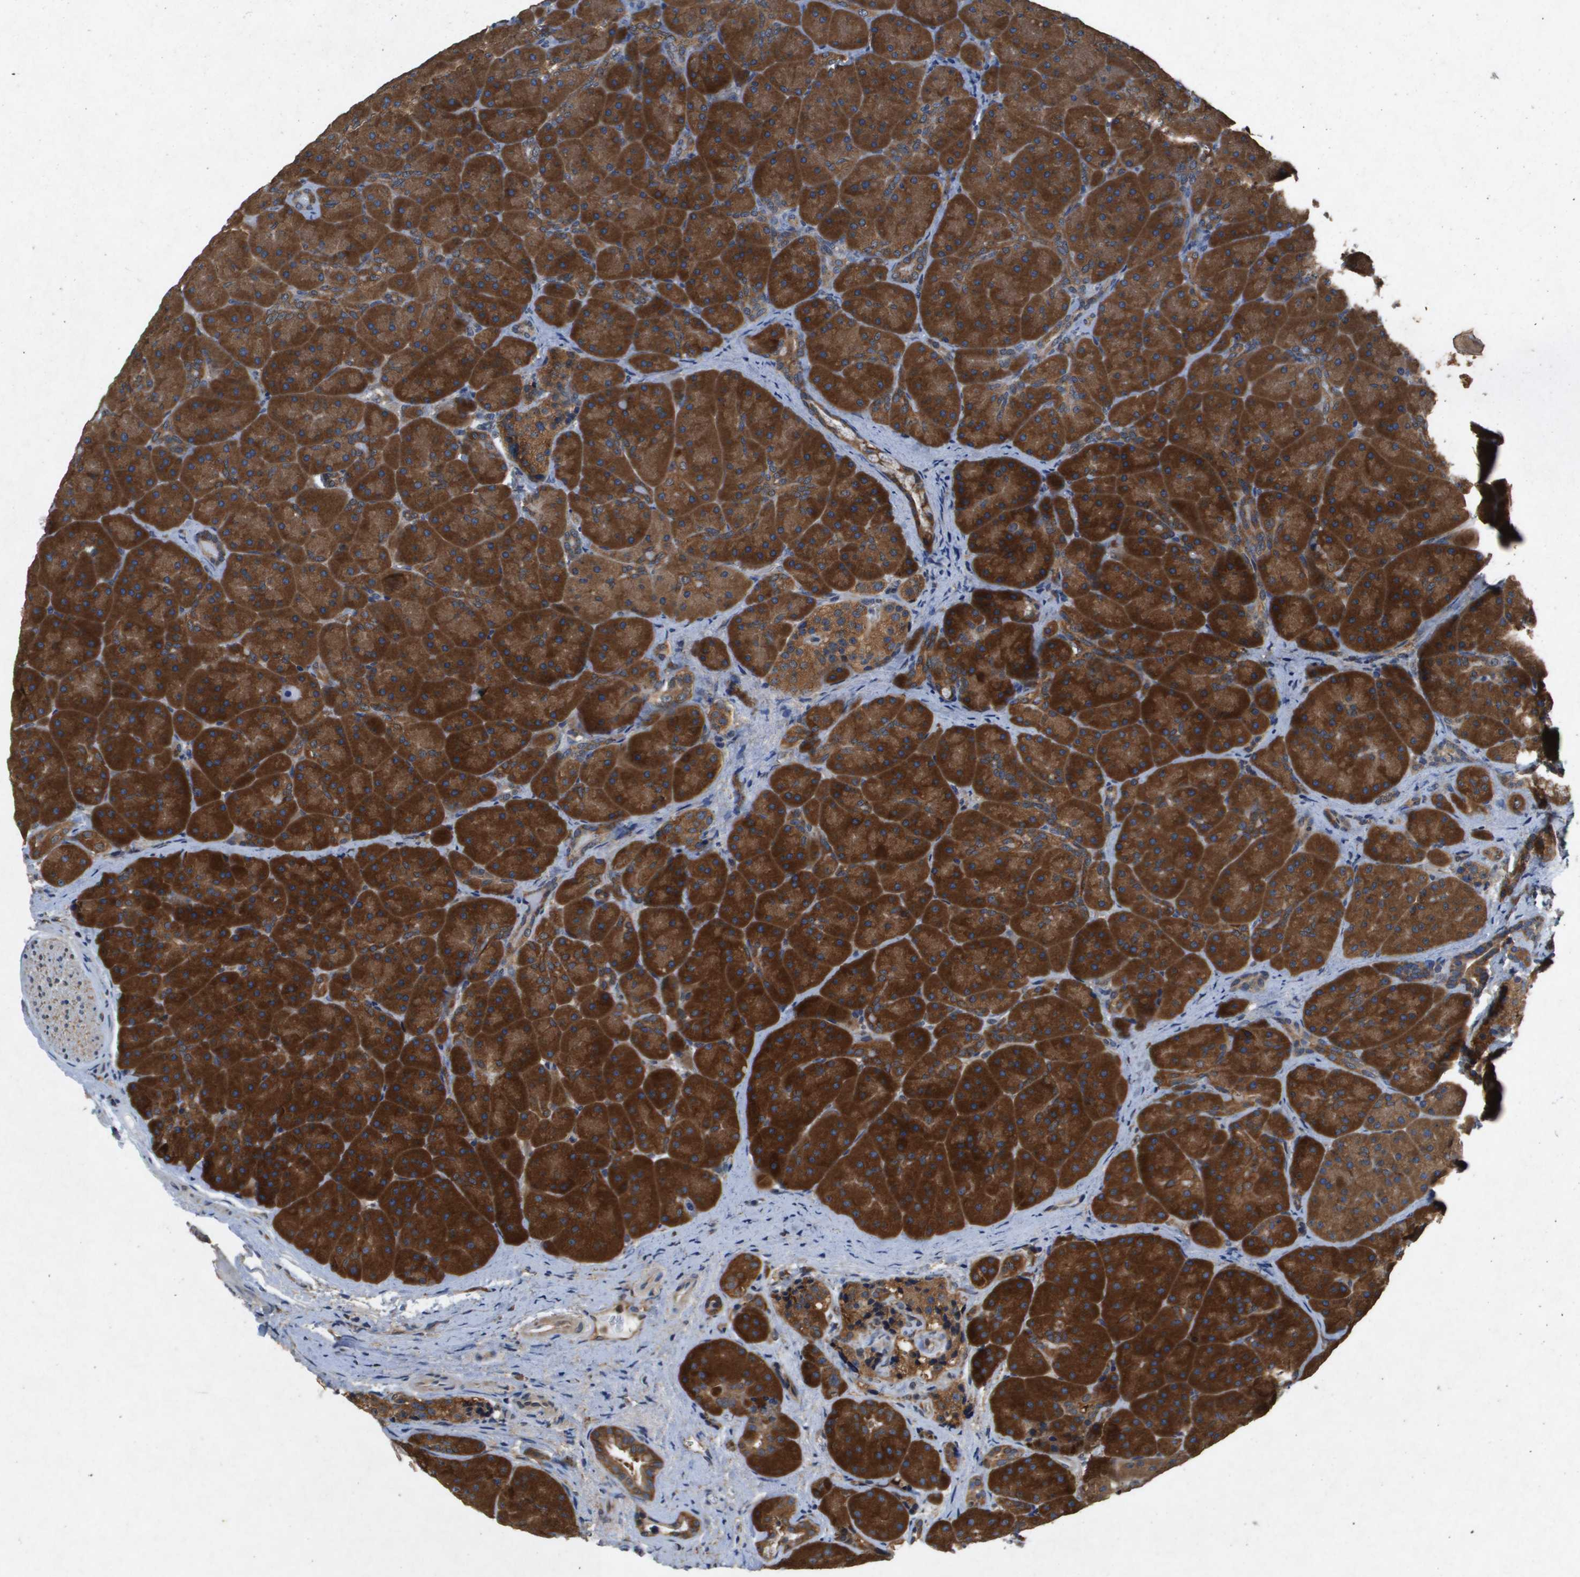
{"staining": {"intensity": "strong", "quantity": ">75%", "location": "cytoplasmic/membranous"}, "tissue": "pancreas", "cell_type": "Exocrine glandular cells", "image_type": "normal", "snomed": [{"axis": "morphology", "description": "Normal tissue, NOS"}, {"axis": "topography", "description": "Pancreas"}], "caption": "Pancreas stained with DAB immunohistochemistry (IHC) exhibits high levels of strong cytoplasmic/membranous expression in about >75% of exocrine glandular cells.", "gene": "PTPRT", "patient": {"sex": "male", "age": 66}}